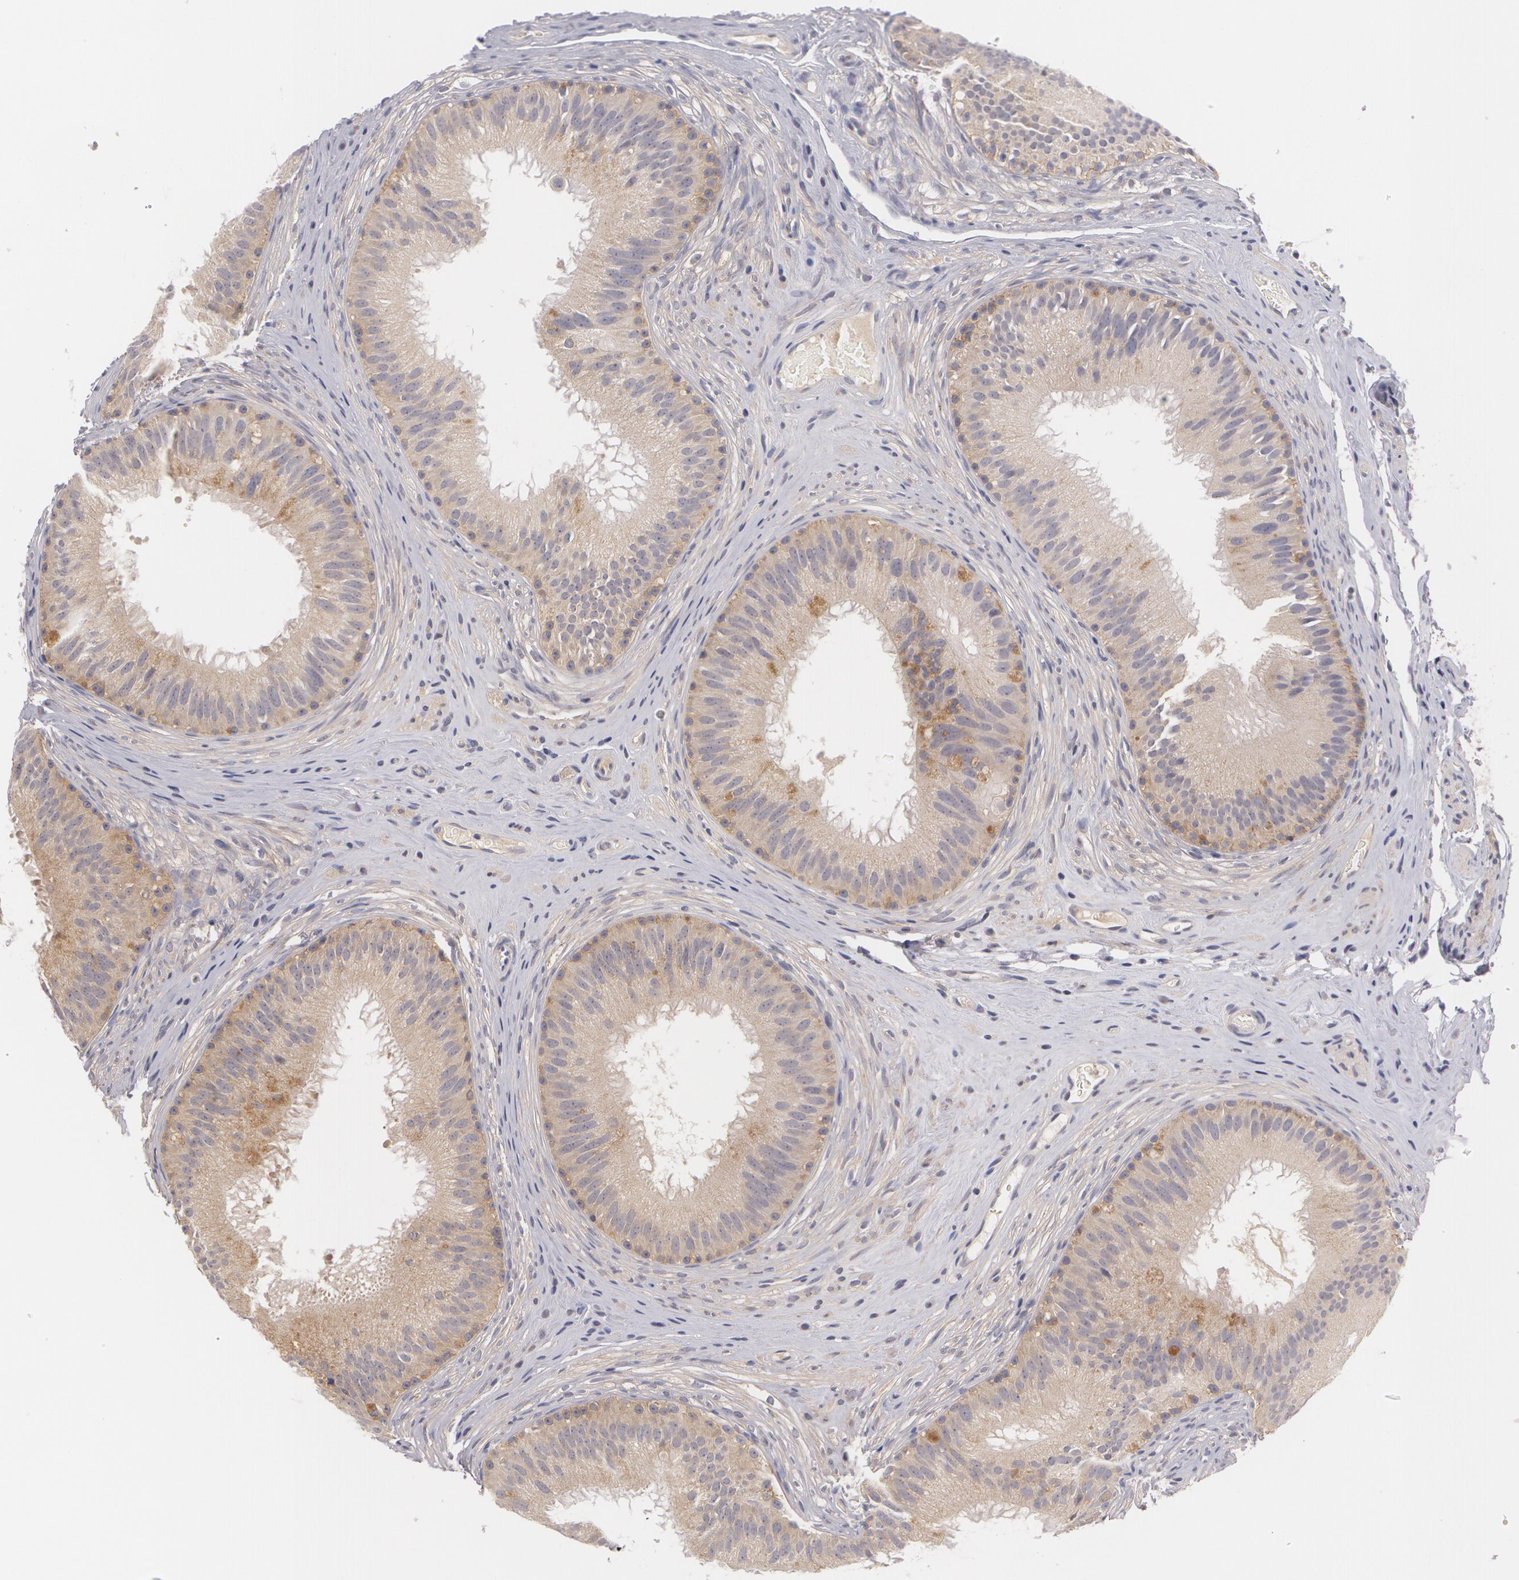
{"staining": {"intensity": "weak", "quantity": ">75%", "location": "cytoplasmic/membranous"}, "tissue": "epididymis", "cell_type": "Glandular cells", "image_type": "normal", "snomed": [{"axis": "morphology", "description": "Normal tissue, NOS"}, {"axis": "topography", "description": "Epididymis"}], "caption": "This photomicrograph demonstrates unremarkable epididymis stained with immunohistochemistry to label a protein in brown. The cytoplasmic/membranous of glandular cells show weak positivity for the protein. Nuclei are counter-stained blue.", "gene": "CASK", "patient": {"sex": "male", "age": 32}}